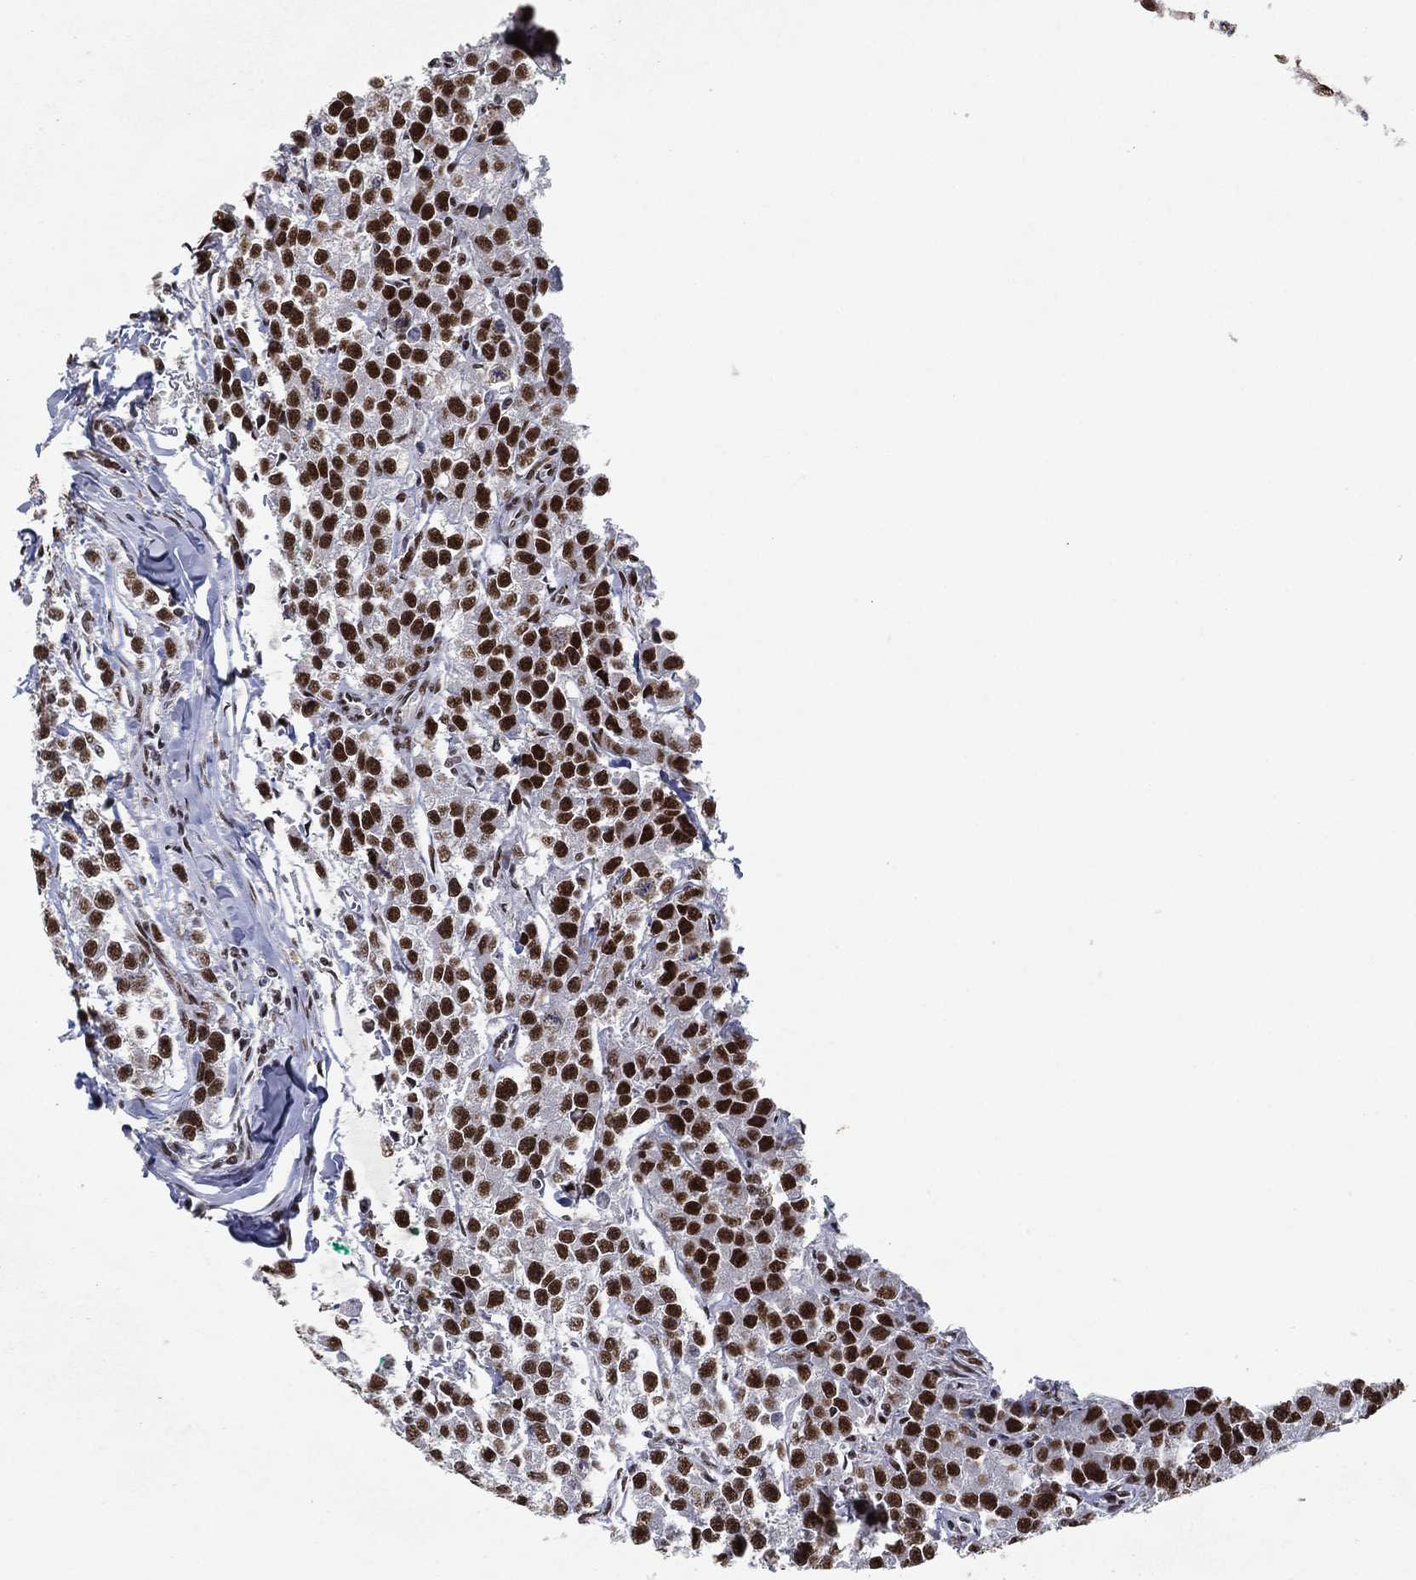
{"staining": {"intensity": "strong", "quantity": ">75%", "location": "nuclear"}, "tissue": "testis cancer", "cell_type": "Tumor cells", "image_type": "cancer", "snomed": [{"axis": "morphology", "description": "Seminoma, NOS"}, {"axis": "topography", "description": "Testis"}], "caption": "Protein staining reveals strong nuclear expression in about >75% of tumor cells in seminoma (testis). The protein is stained brown, and the nuclei are stained in blue (DAB (3,3'-diaminobenzidine) IHC with brightfield microscopy, high magnification).", "gene": "DDX27", "patient": {"sex": "male", "age": 59}}